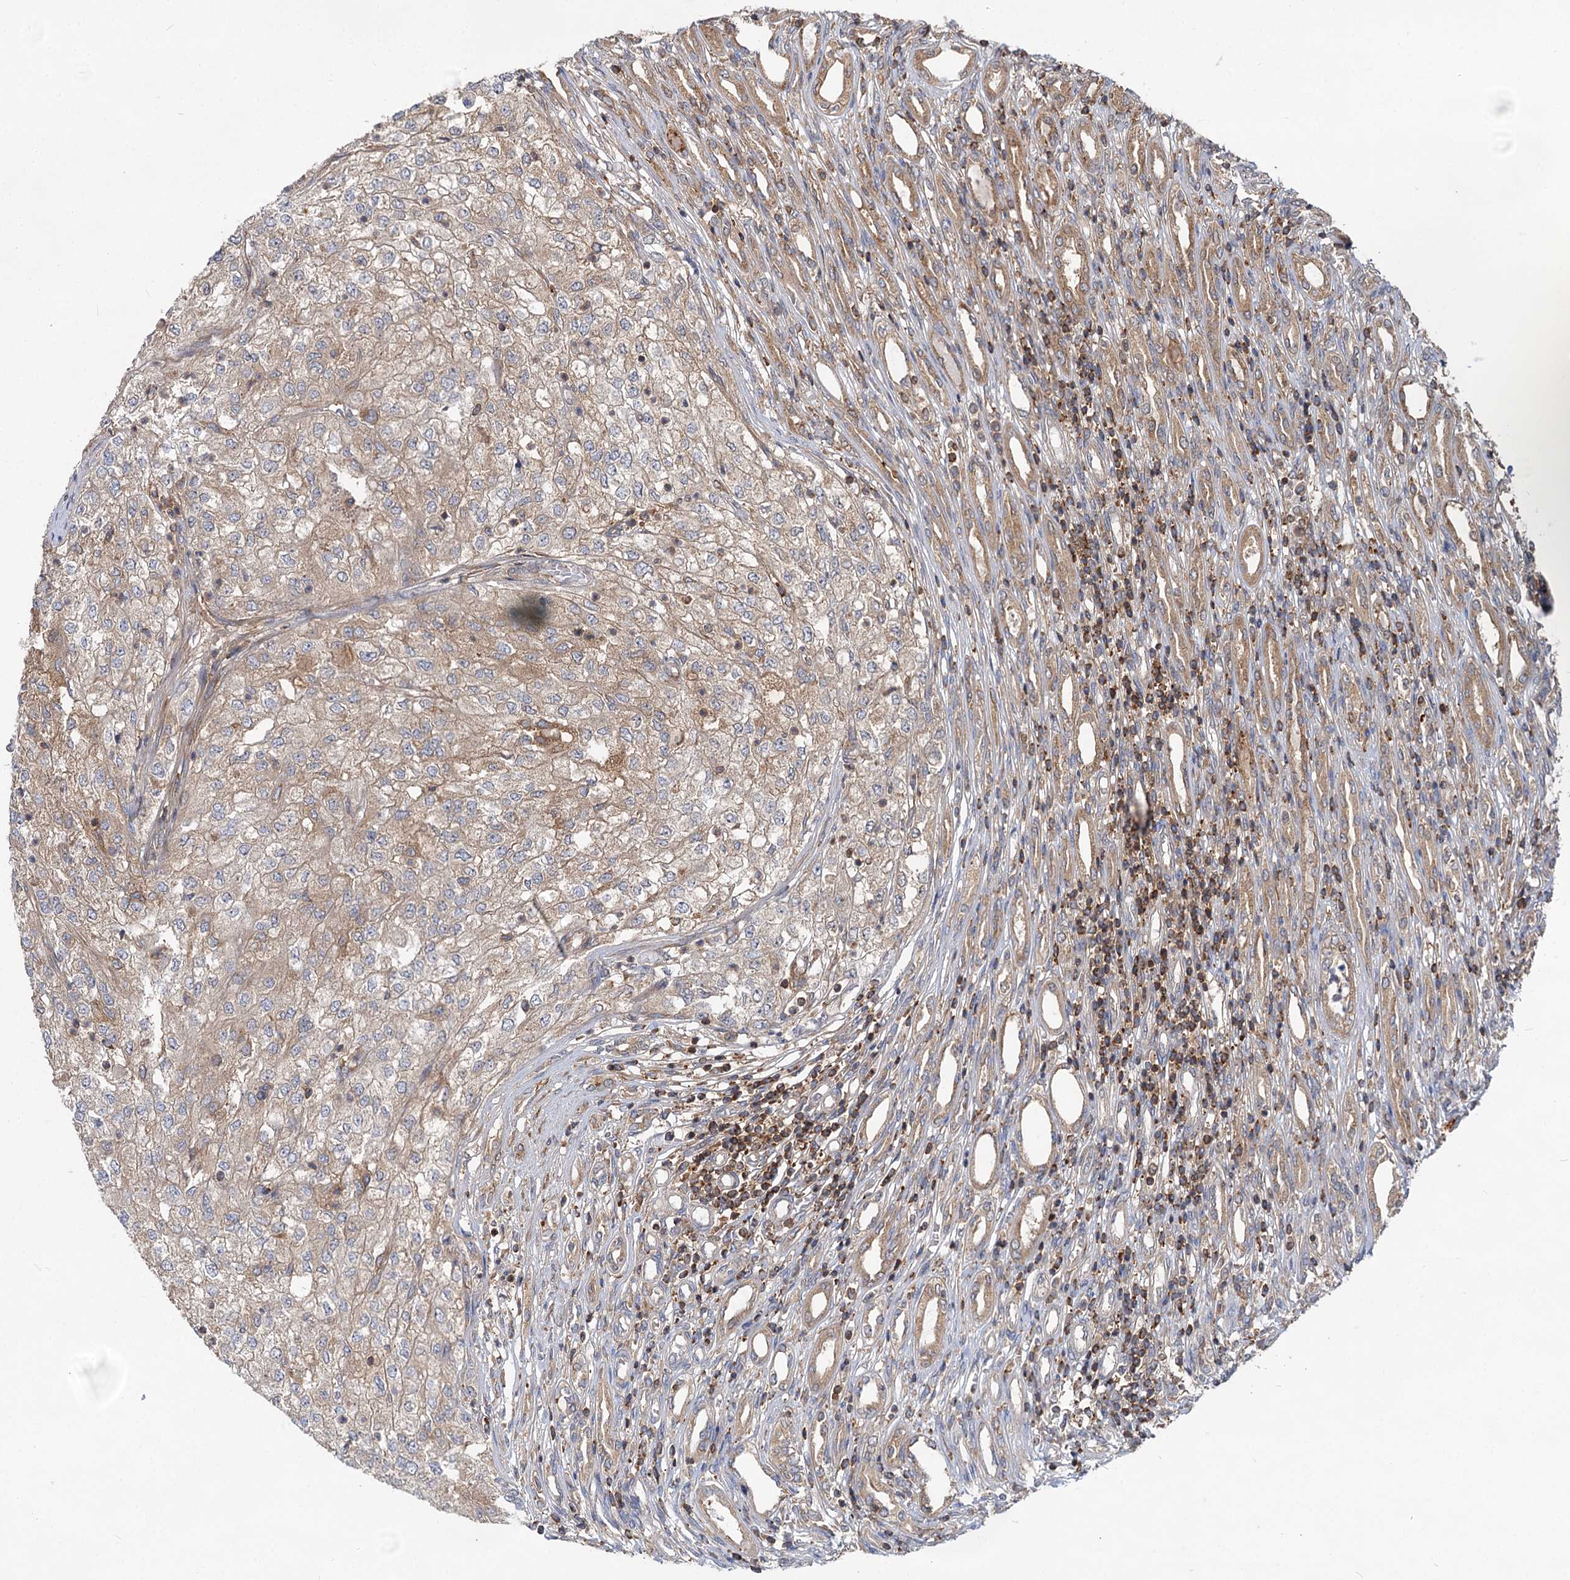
{"staining": {"intensity": "weak", "quantity": "25%-75%", "location": "cytoplasmic/membranous"}, "tissue": "renal cancer", "cell_type": "Tumor cells", "image_type": "cancer", "snomed": [{"axis": "morphology", "description": "Adenocarcinoma, NOS"}, {"axis": "topography", "description": "Kidney"}], "caption": "Renal adenocarcinoma stained for a protein (brown) demonstrates weak cytoplasmic/membranous positive staining in about 25%-75% of tumor cells.", "gene": "PACS1", "patient": {"sex": "female", "age": 54}}